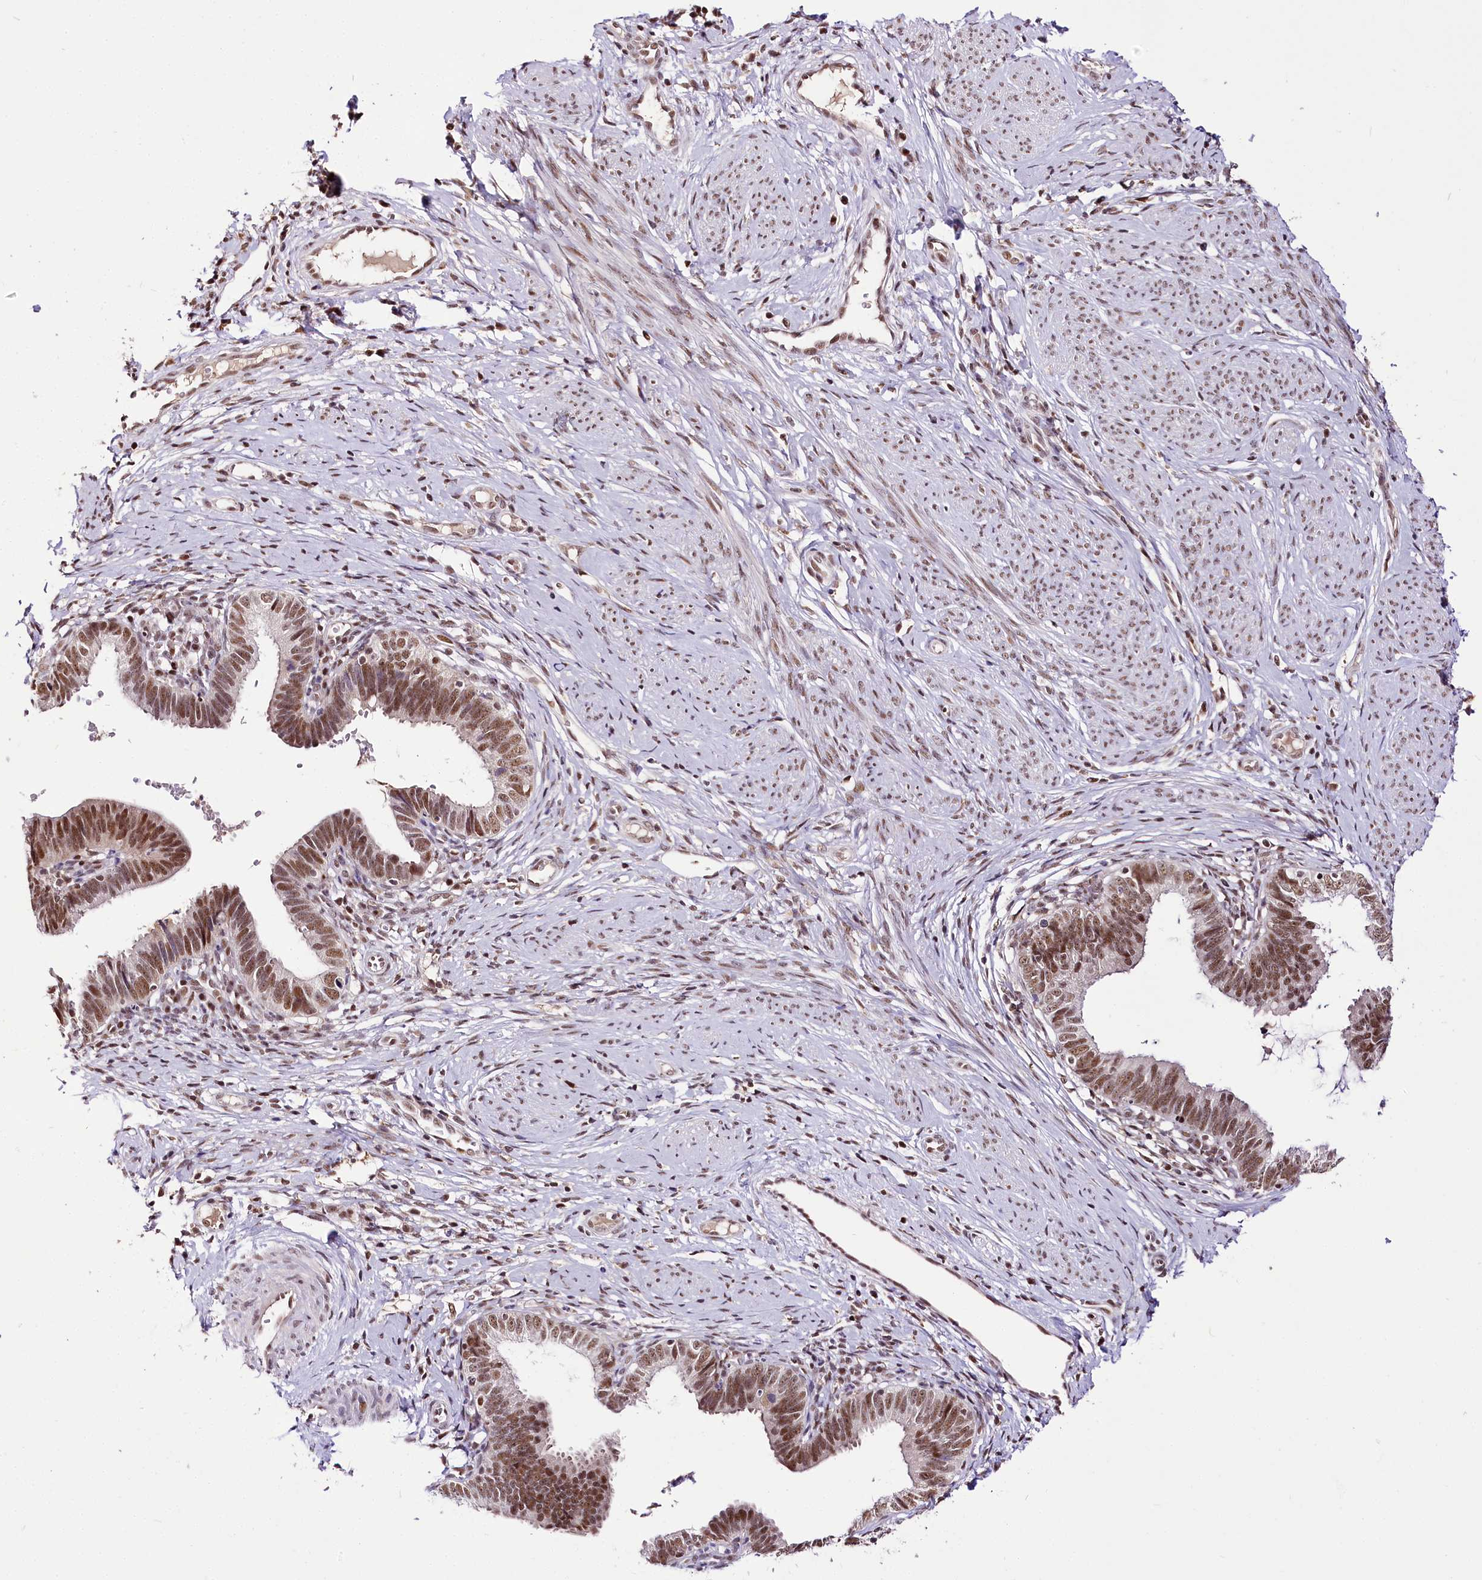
{"staining": {"intensity": "moderate", "quantity": ">75%", "location": "nuclear"}, "tissue": "cervical cancer", "cell_type": "Tumor cells", "image_type": "cancer", "snomed": [{"axis": "morphology", "description": "Adenocarcinoma, NOS"}, {"axis": "topography", "description": "Cervix"}], "caption": "Protein expression analysis of human cervical adenocarcinoma reveals moderate nuclear positivity in about >75% of tumor cells. (DAB IHC with brightfield microscopy, high magnification).", "gene": "POLA2", "patient": {"sex": "female", "age": 36}}